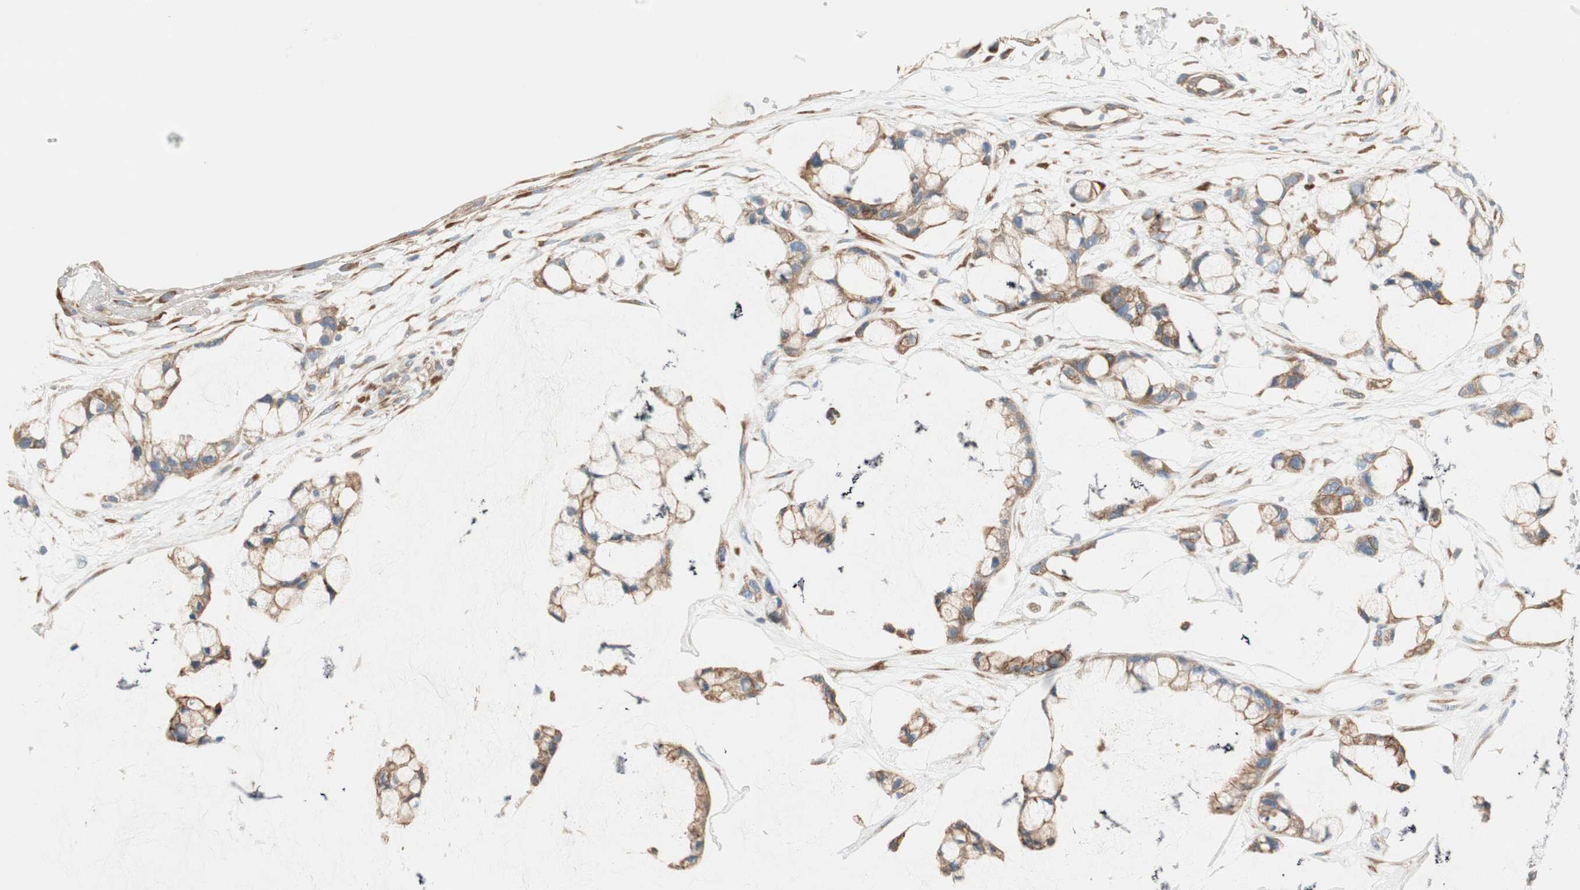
{"staining": {"intensity": "moderate", "quantity": ">75%", "location": "cytoplasmic/membranous"}, "tissue": "ovarian cancer", "cell_type": "Tumor cells", "image_type": "cancer", "snomed": [{"axis": "morphology", "description": "Cystadenocarcinoma, mucinous, NOS"}, {"axis": "topography", "description": "Ovary"}], "caption": "Protein staining reveals moderate cytoplasmic/membranous expression in approximately >75% of tumor cells in mucinous cystadenocarcinoma (ovarian).", "gene": "CDK3", "patient": {"sex": "female", "age": 39}}